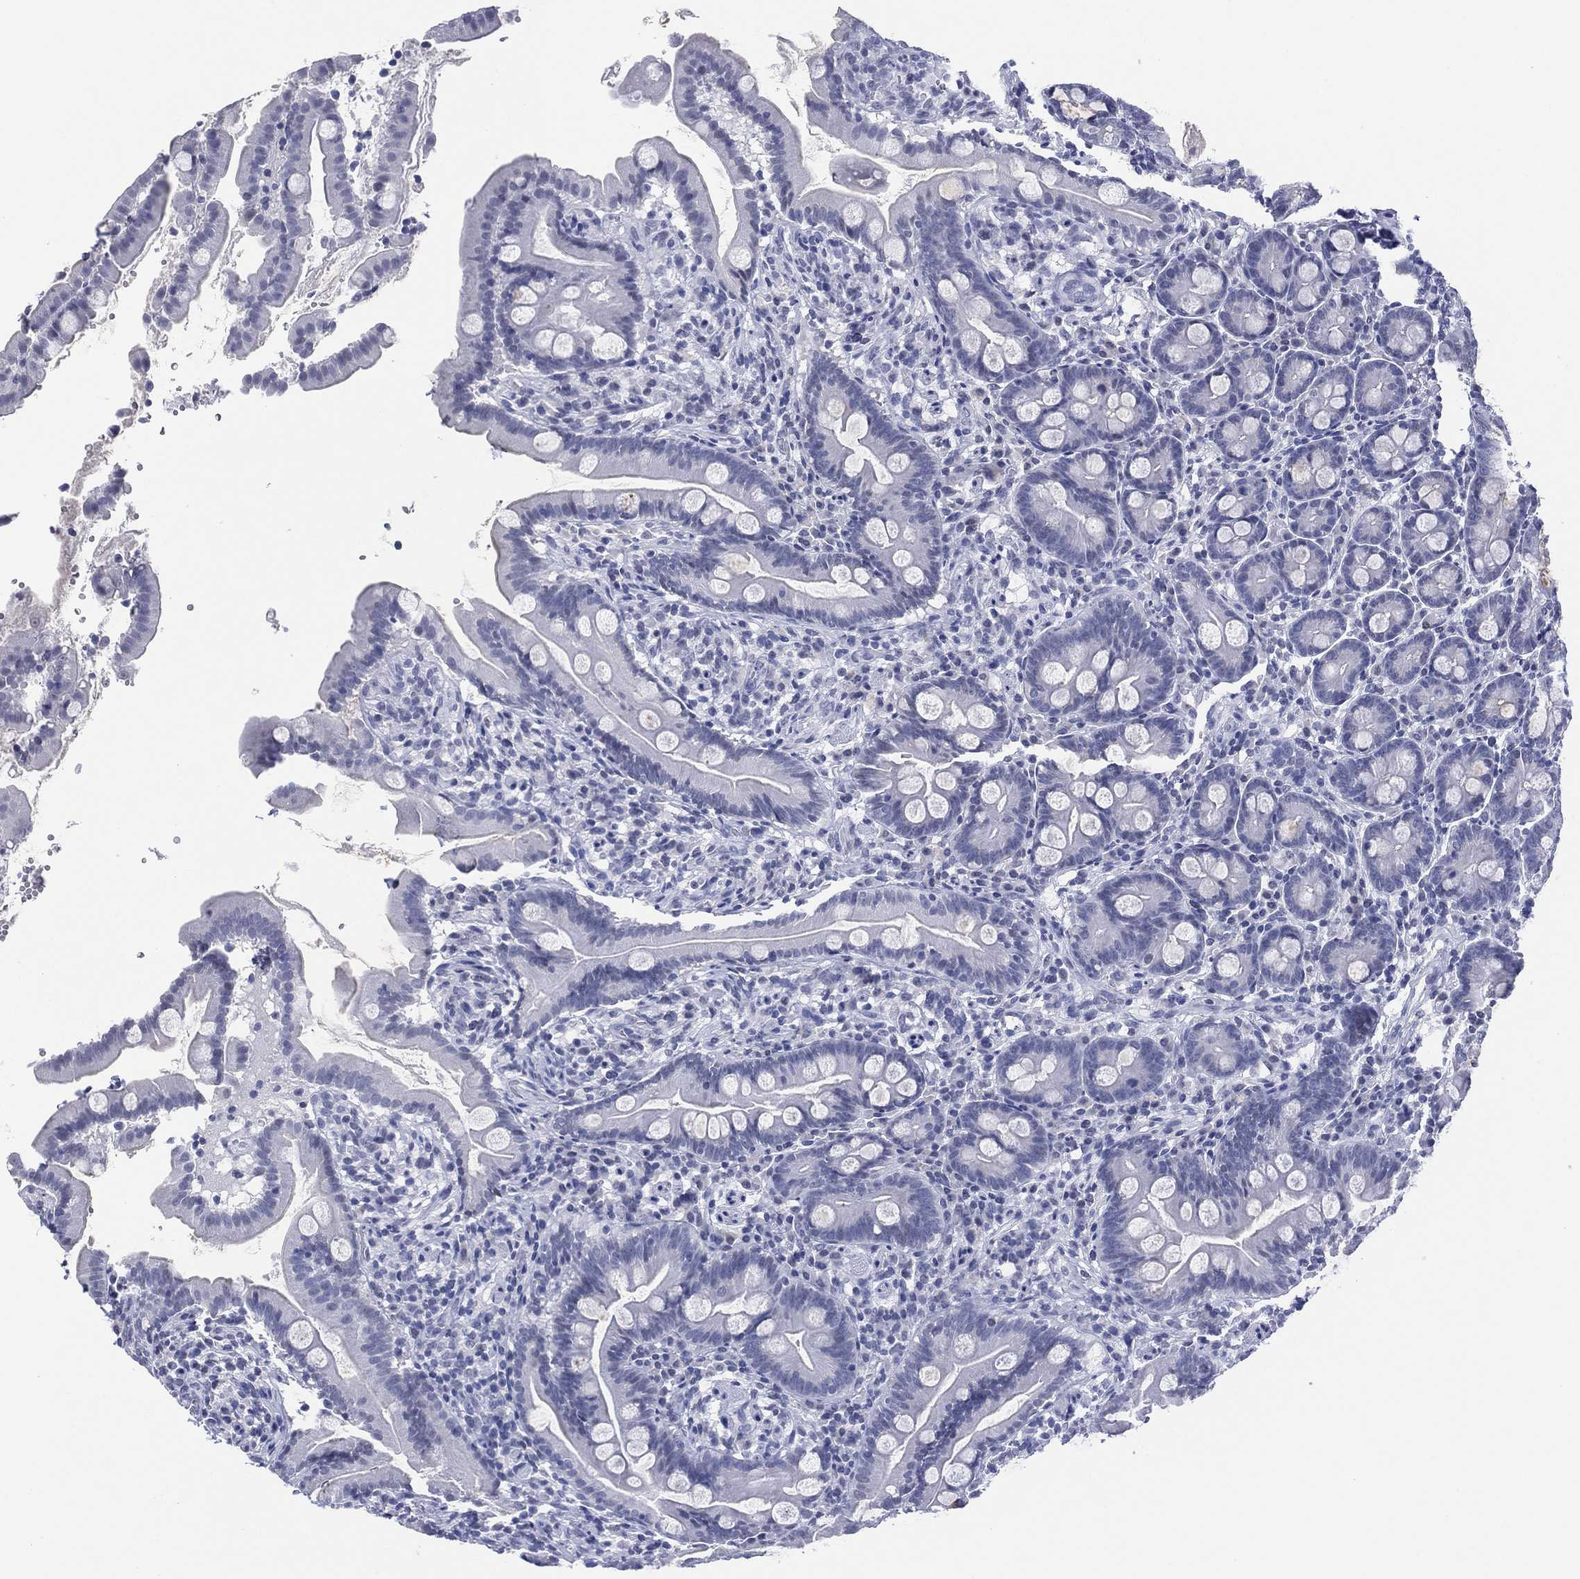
{"staining": {"intensity": "negative", "quantity": "none", "location": "none"}, "tissue": "small intestine", "cell_type": "Glandular cells", "image_type": "normal", "snomed": [{"axis": "morphology", "description": "Normal tissue, NOS"}, {"axis": "topography", "description": "Small intestine"}], "caption": "A high-resolution photomicrograph shows immunohistochemistry staining of benign small intestine, which displays no significant positivity in glandular cells.", "gene": "UTF1", "patient": {"sex": "female", "age": 44}}